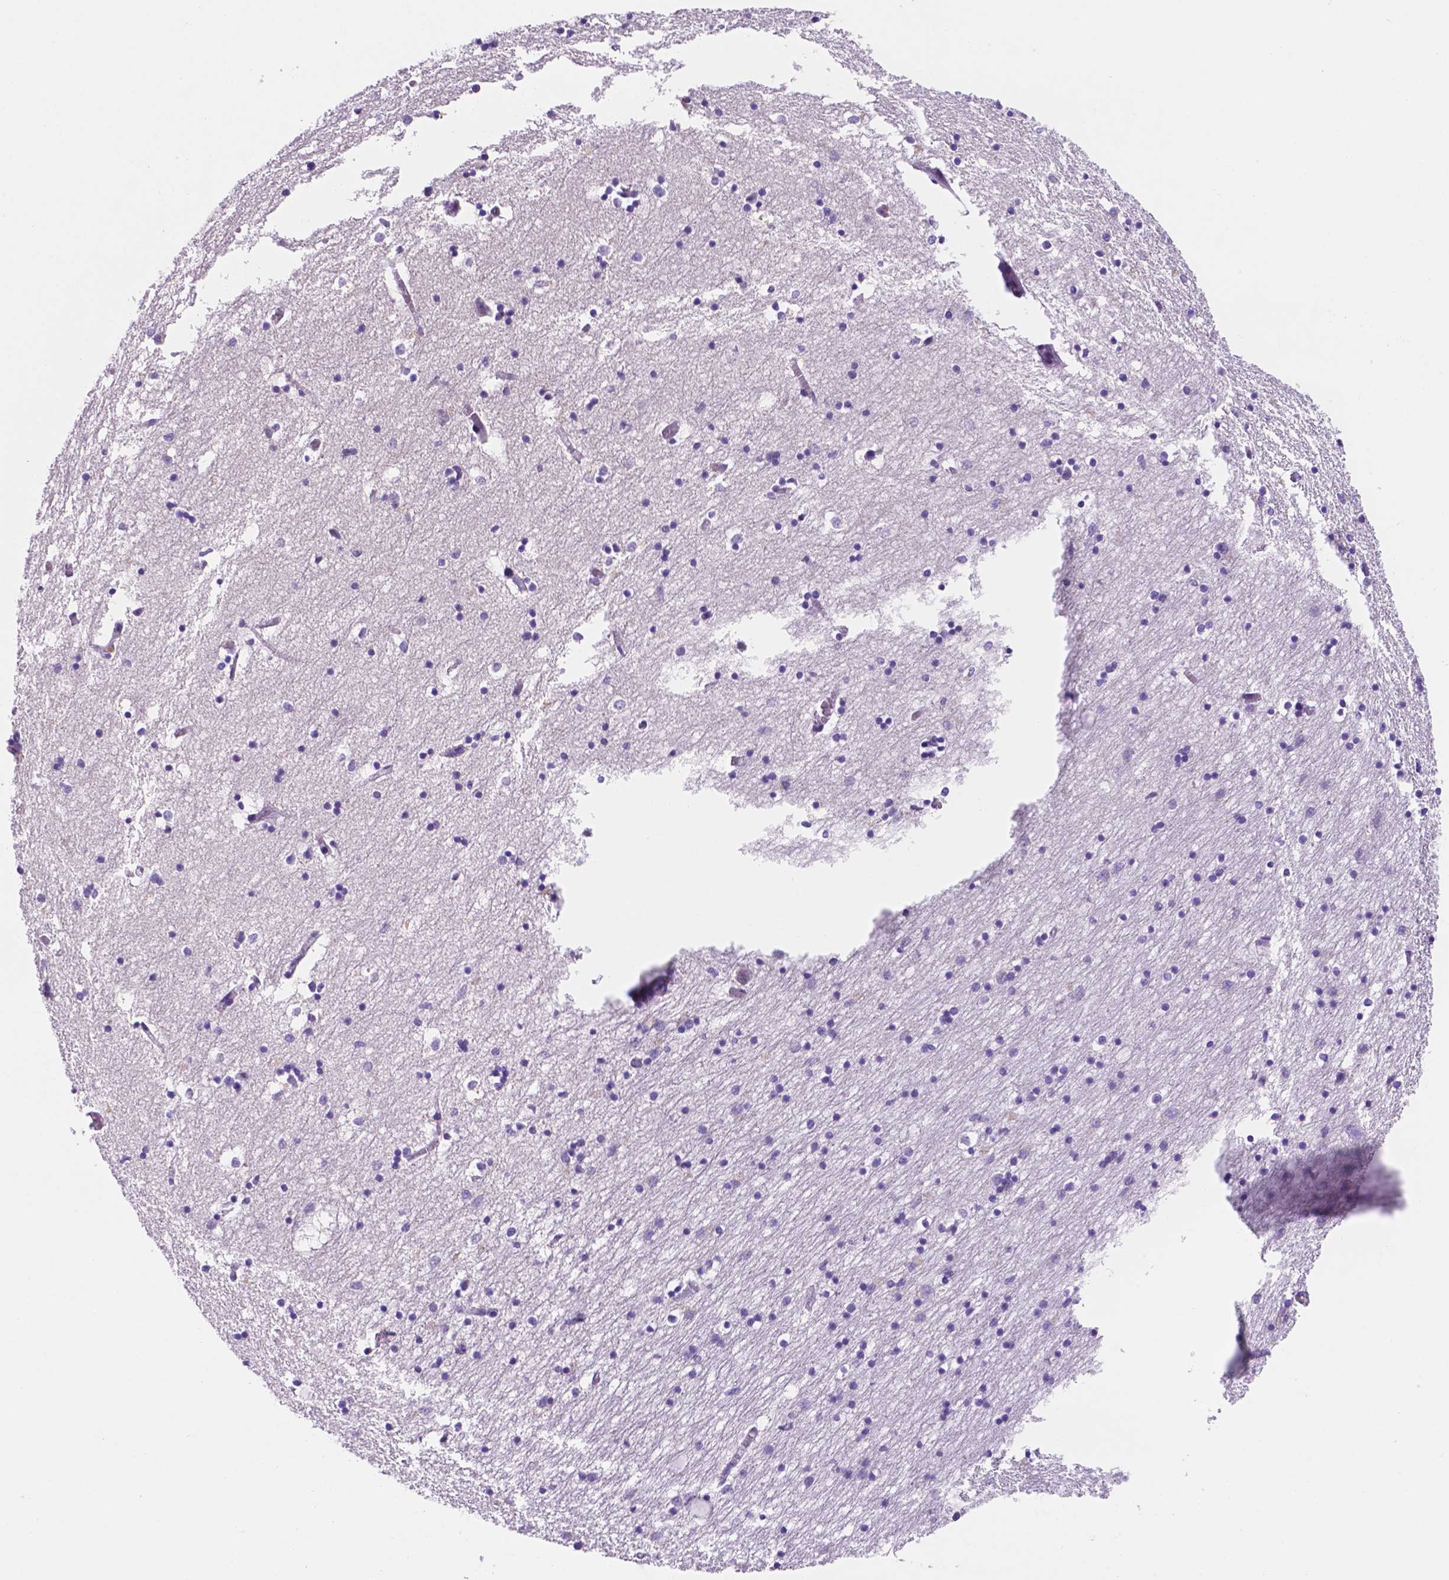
{"staining": {"intensity": "negative", "quantity": "none", "location": "none"}, "tissue": "hippocampus", "cell_type": "Glial cells", "image_type": "normal", "snomed": [{"axis": "morphology", "description": "Normal tissue, NOS"}, {"axis": "topography", "description": "Lateral ventricle wall"}, {"axis": "topography", "description": "Hippocampus"}], "caption": "A histopathology image of hippocampus stained for a protein demonstrates no brown staining in glial cells.", "gene": "CEACAM7", "patient": {"sex": "female", "age": 63}}